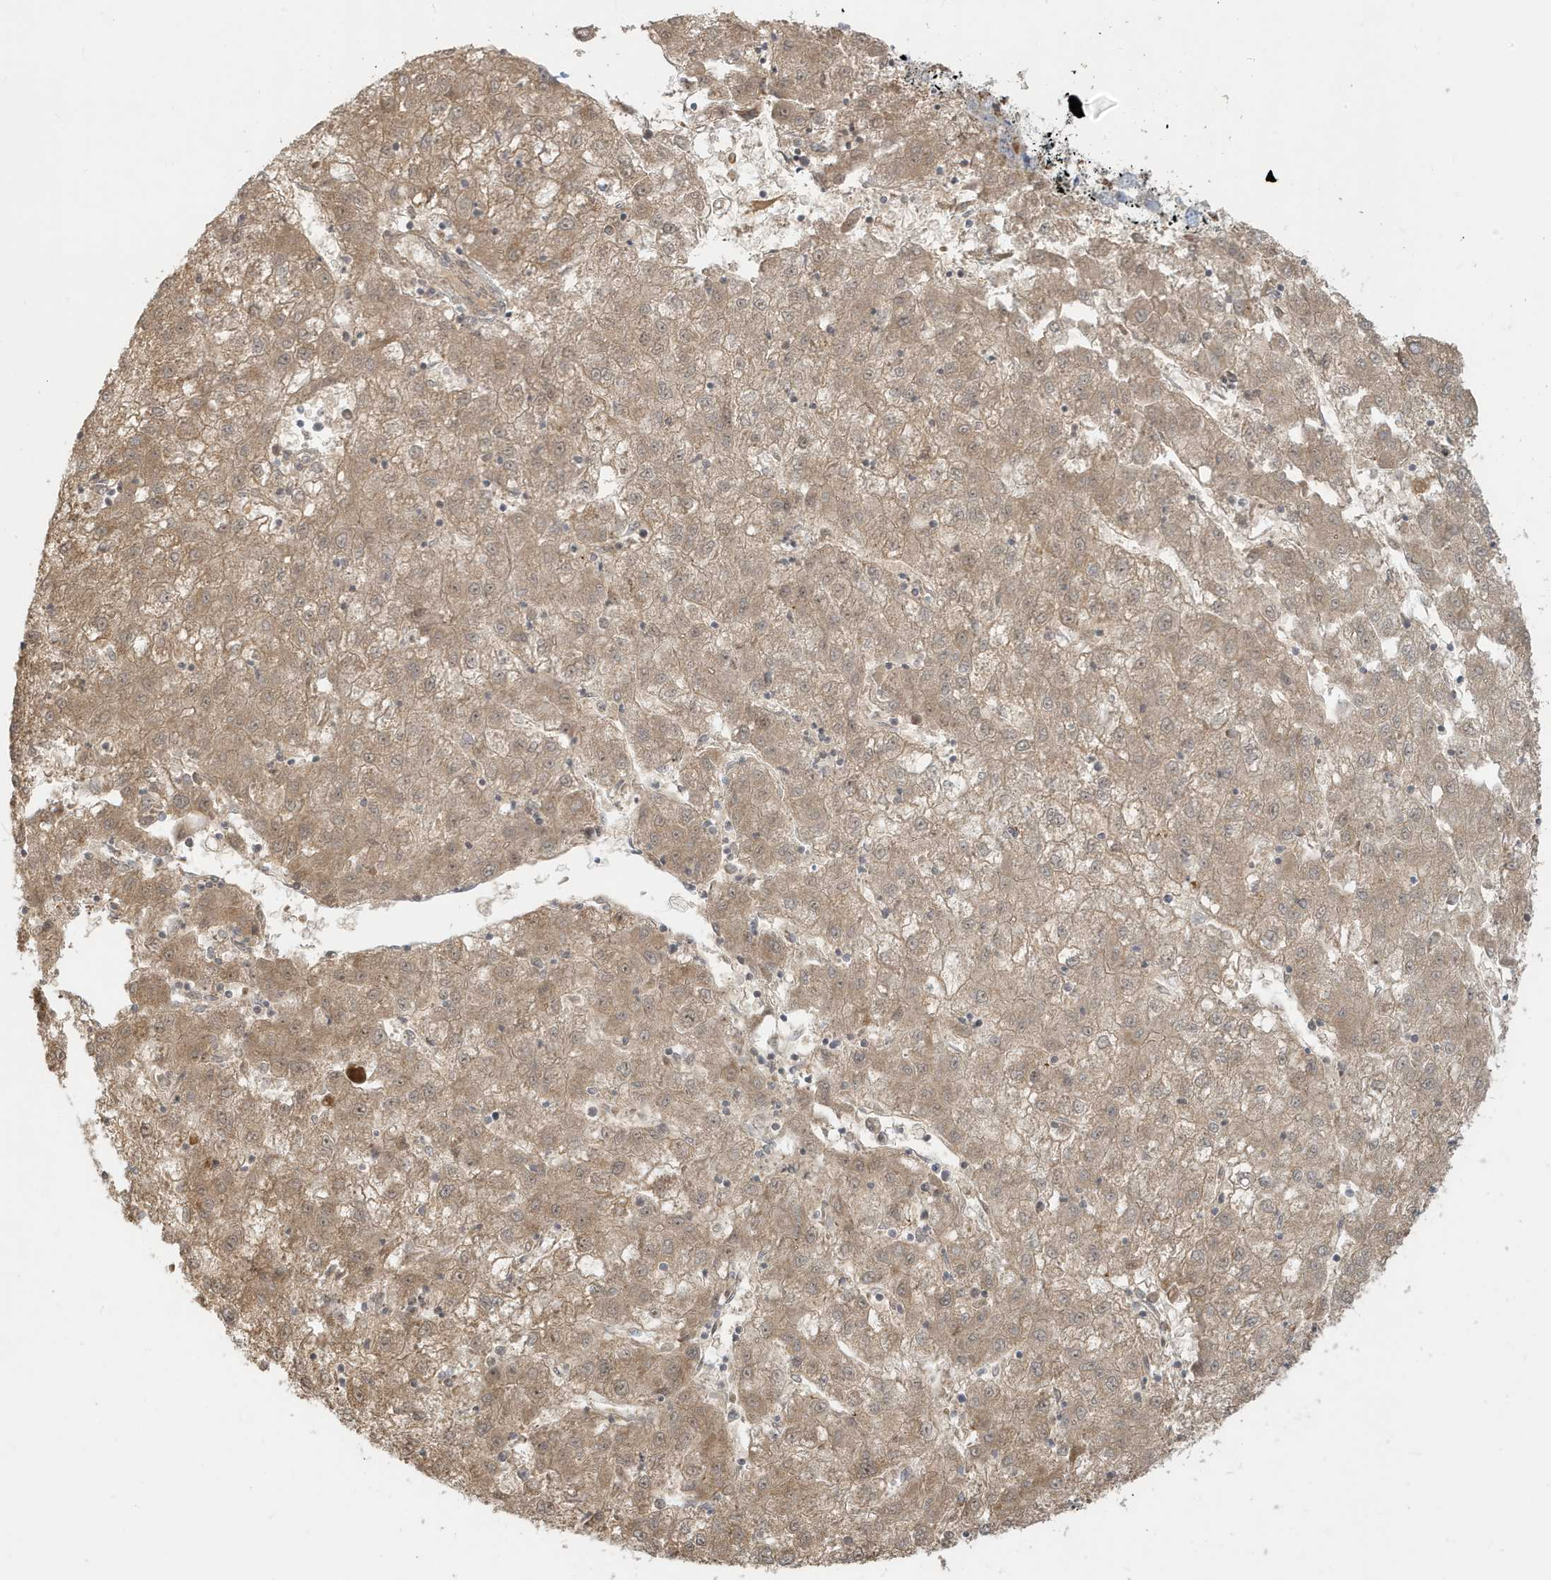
{"staining": {"intensity": "moderate", "quantity": ">75%", "location": "cytoplasmic/membranous"}, "tissue": "liver cancer", "cell_type": "Tumor cells", "image_type": "cancer", "snomed": [{"axis": "morphology", "description": "Carcinoma, Hepatocellular, NOS"}, {"axis": "topography", "description": "Liver"}], "caption": "Immunohistochemistry (IHC) histopathology image of neoplastic tissue: human liver cancer (hepatocellular carcinoma) stained using IHC displays medium levels of moderate protein expression localized specifically in the cytoplasmic/membranous of tumor cells, appearing as a cytoplasmic/membranous brown color.", "gene": "MCOLN1", "patient": {"sex": "male", "age": 72}}